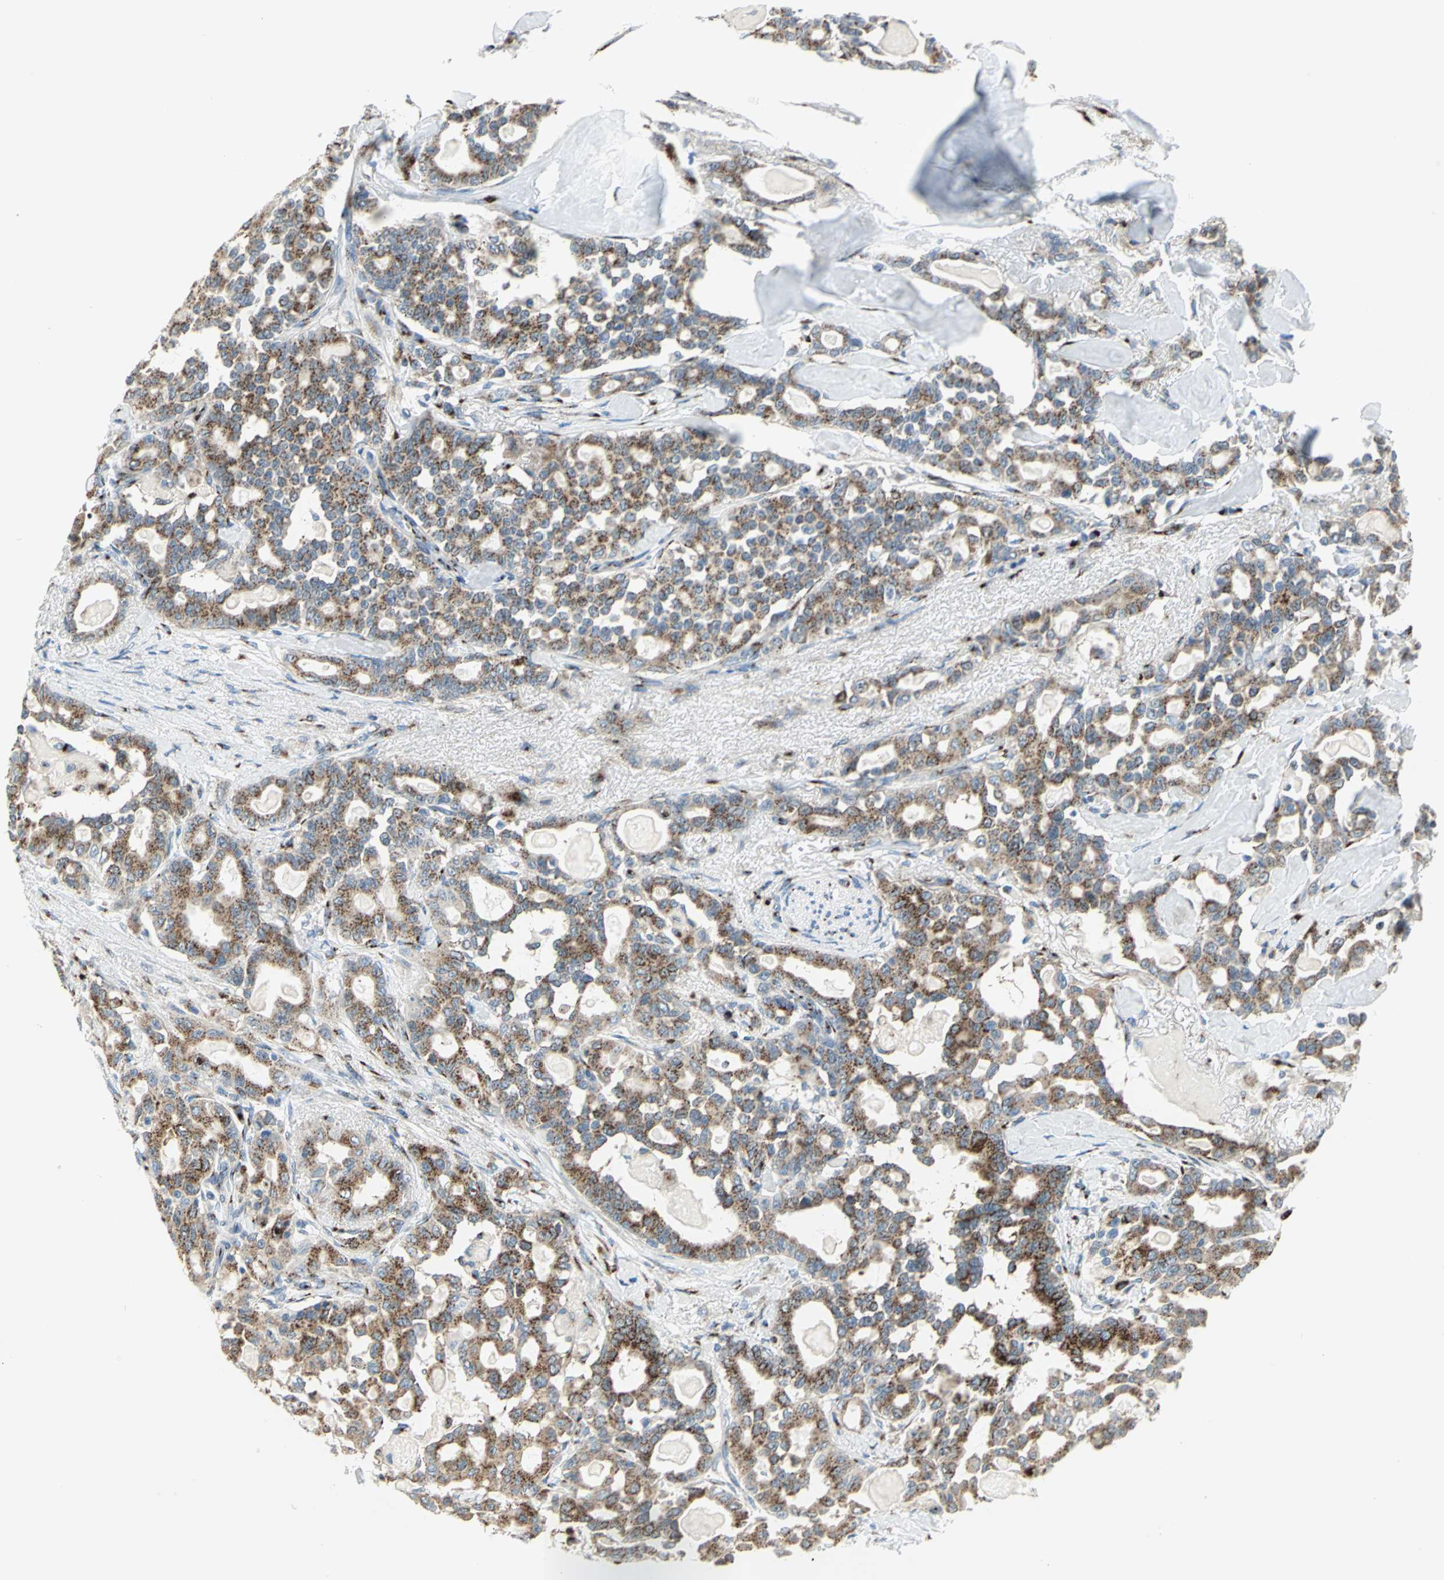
{"staining": {"intensity": "strong", "quantity": ">75%", "location": "cytoplasmic/membranous"}, "tissue": "pancreatic cancer", "cell_type": "Tumor cells", "image_type": "cancer", "snomed": [{"axis": "morphology", "description": "Adenocarcinoma, NOS"}, {"axis": "topography", "description": "Pancreas"}], "caption": "IHC of human pancreatic cancer shows high levels of strong cytoplasmic/membranous positivity in approximately >75% of tumor cells.", "gene": "GPR3", "patient": {"sex": "male", "age": 63}}